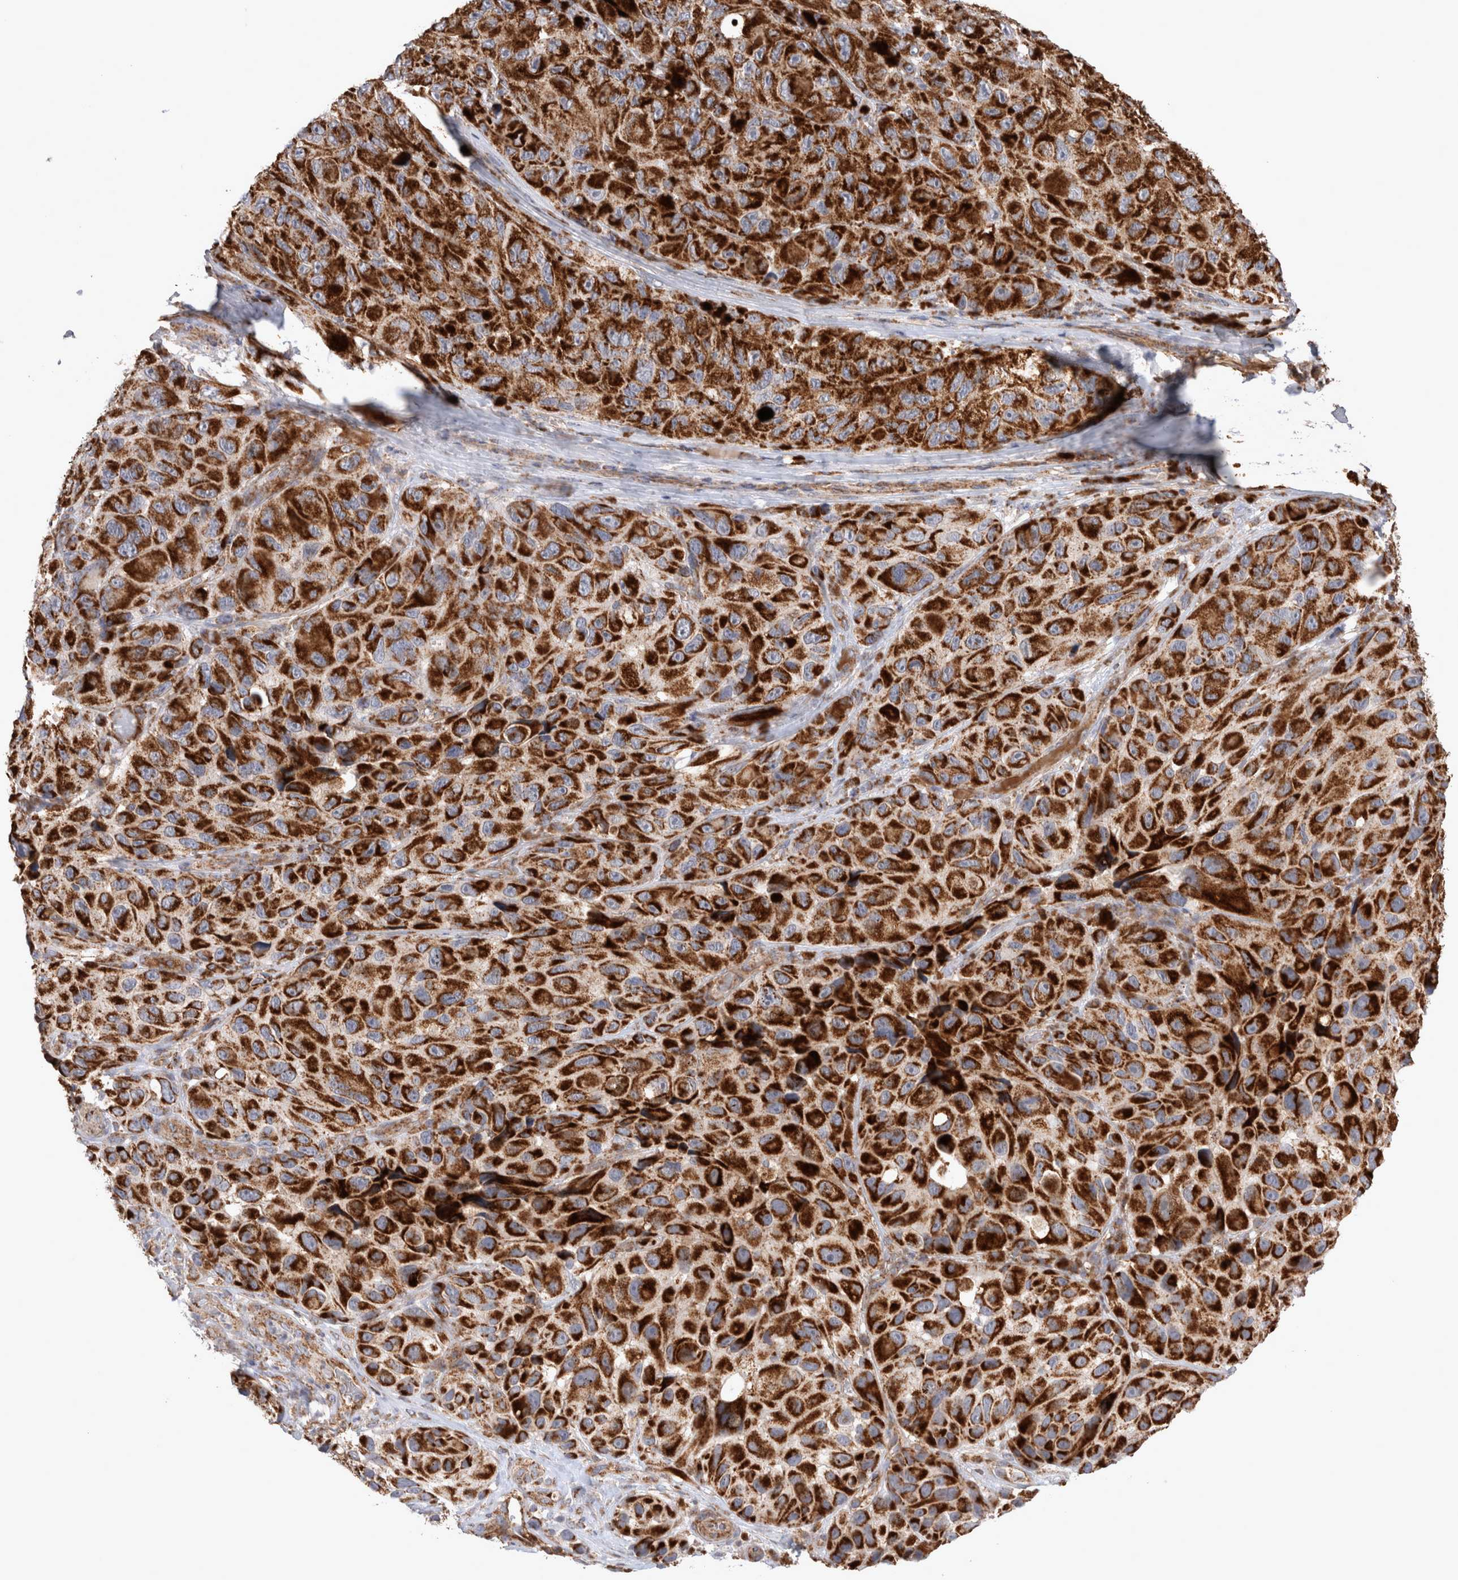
{"staining": {"intensity": "strong", "quantity": ">75%", "location": "cytoplasmic/membranous"}, "tissue": "melanoma", "cell_type": "Tumor cells", "image_type": "cancer", "snomed": [{"axis": "morphology", "description": "Malignant melanoma, NOS"}, {"axis": "topography", "description": "Skin"}], "caption": "Protein staining of malignant melanoma tissue shows strong cytoplasmic/membranous expression in approximately >75% of tumor cells.", "gene": "MRPS28", "patient": {"sex": "female", "age": 73}}